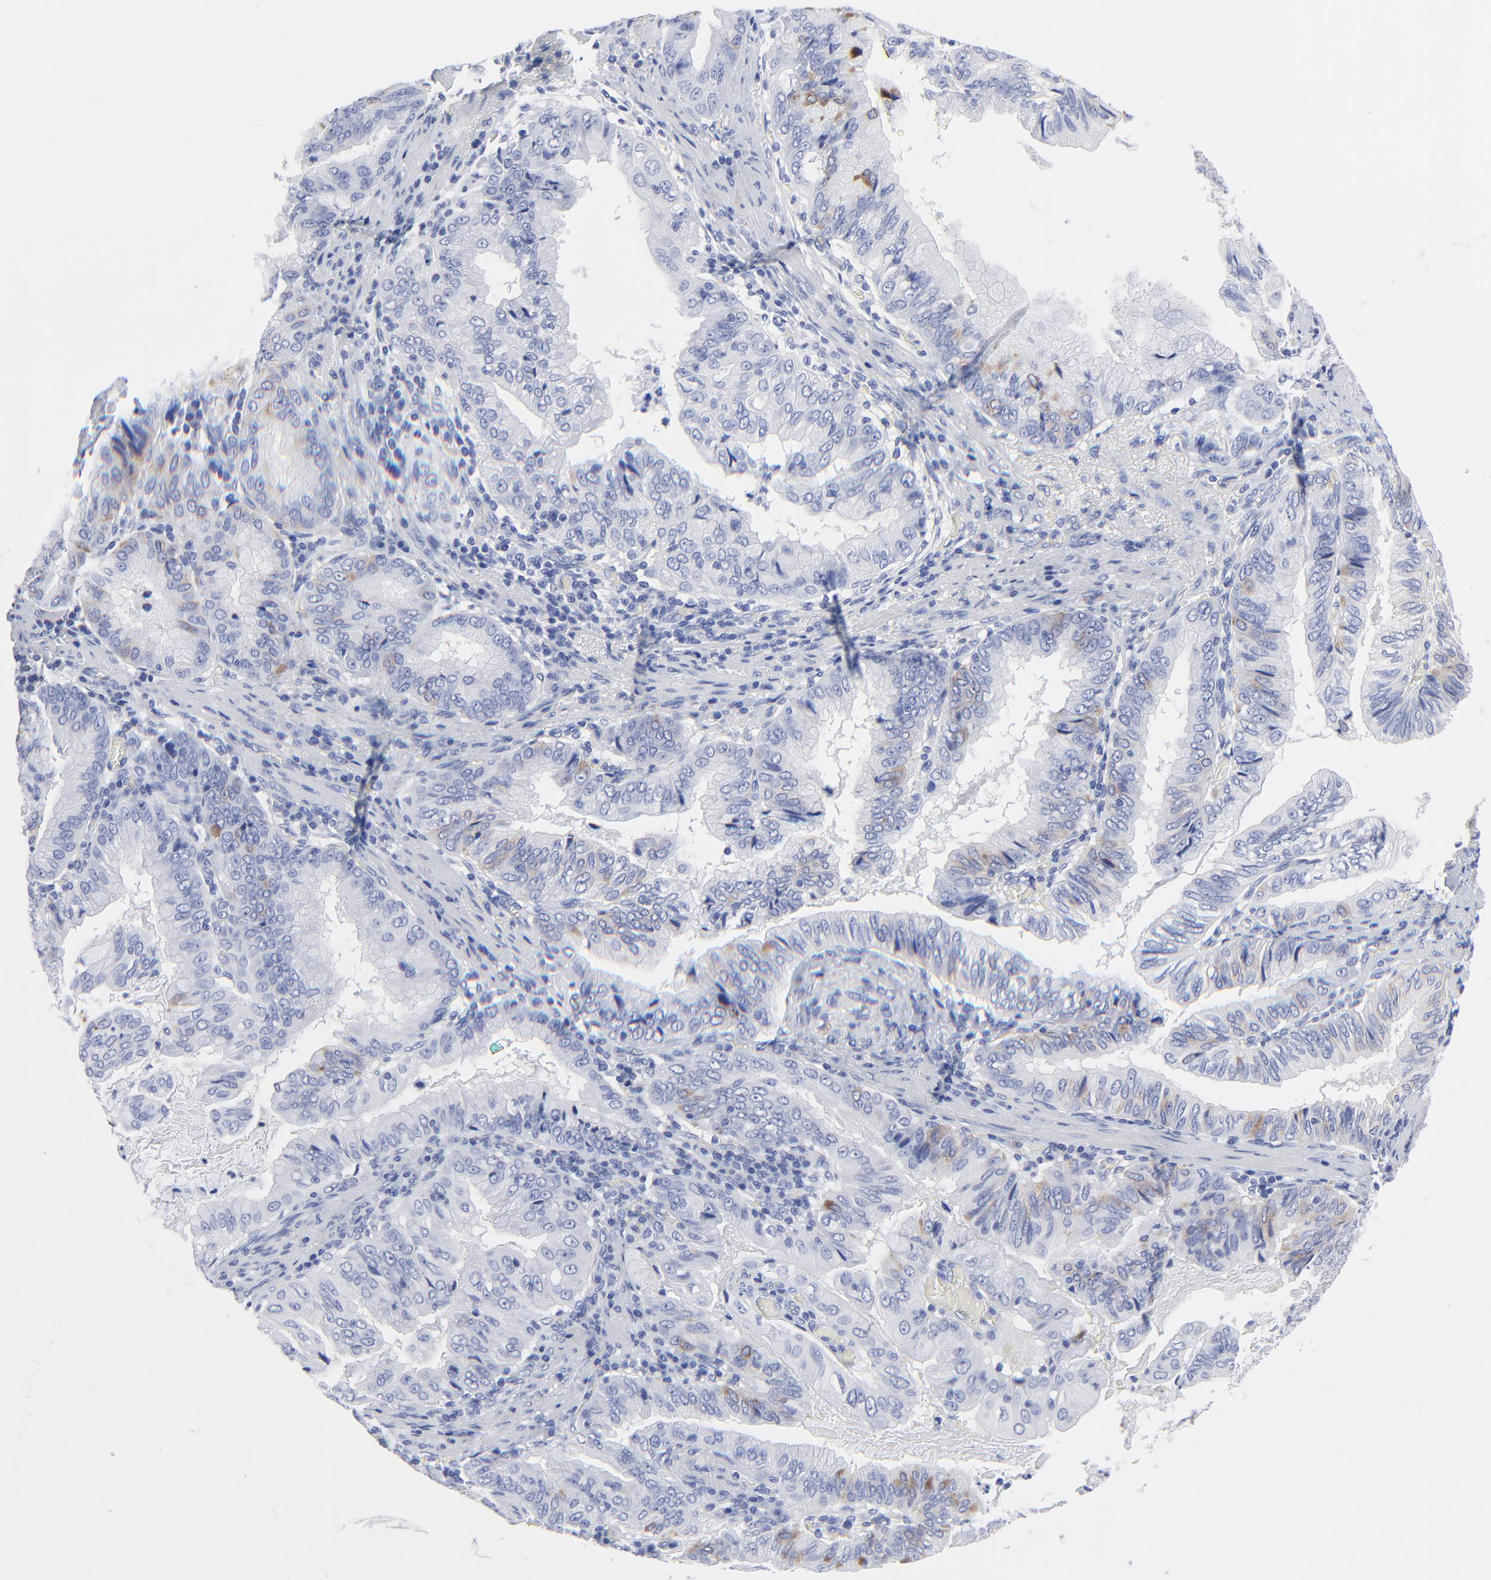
{"staining": {"intensity": "negative", "quantity": "none", "location": "none"}, "tissue": "stomach cancer", "cell_type": "Tumor cells", "image_type": "cancer", "snomed": [{"axis": "morphology", "description": "Adenocarcinoma, NOS"}, {"axis": "topography", "description": "Stomach, upper"}], "caption": "Immunohistochemistry of human stomach adenocarcinoma shows no positivity in tumor cells. The staining is performed using DAB brown chromogen with nuclei counter-stained in using hematoxylin.", "gene": "PSD3", "patient": {"sex": "male", "age": 80}}